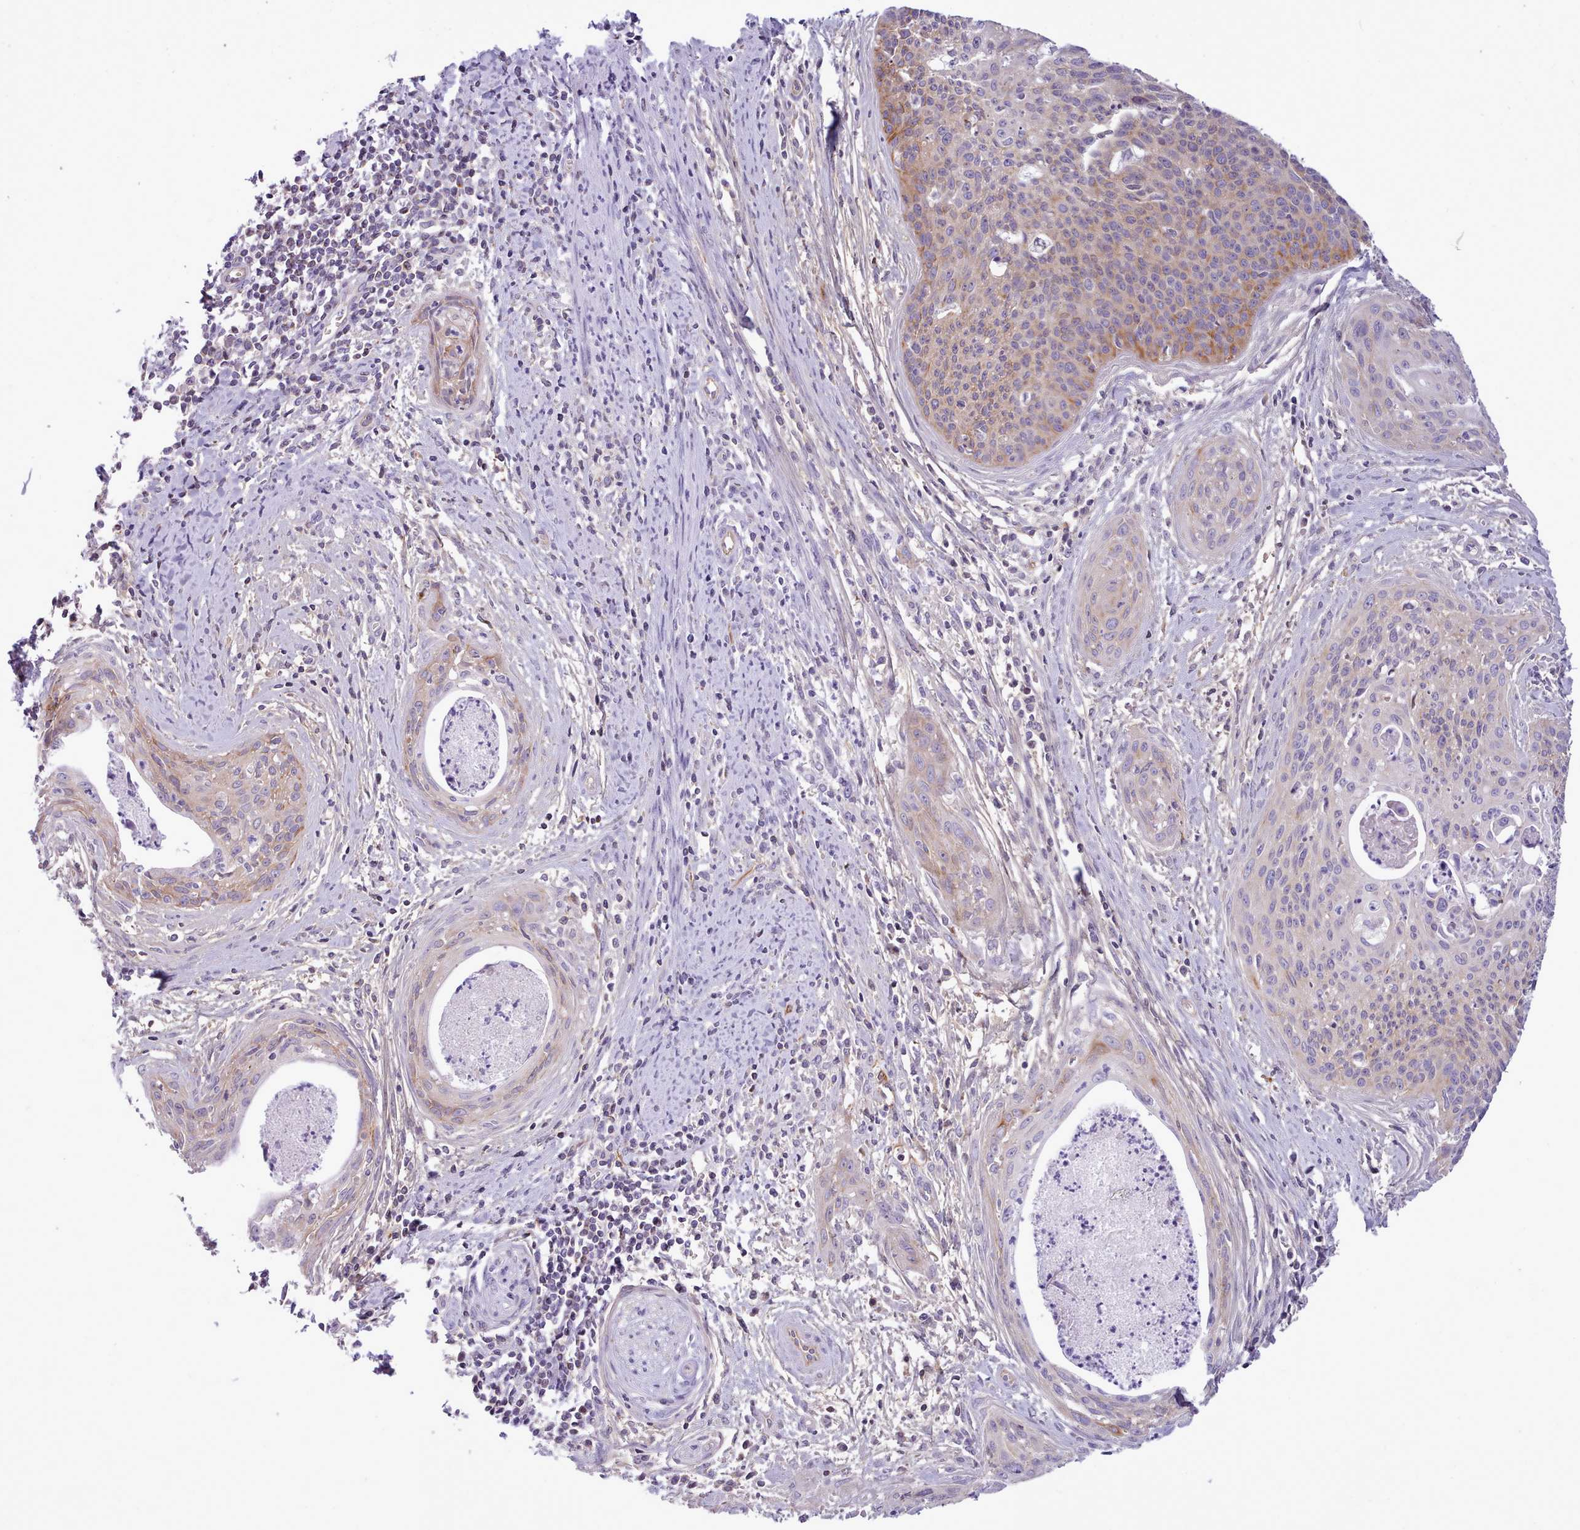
{"staining": {"intensity": "moderate", "quantity": "<25%", "location": "cytoplasmic/membranous"}, "tissue": "cervical cancer", "cell_type": "Tumor cells", "image_type": "cancer", "snomed": [{"axis": "morphology", "description": "Squamous cell carcinoma, NOS"}, {"axis": "topography", "description": "Cervix"}], "caption": "Human squamous cell carcinoma (cervical) stained with a protein marker demonstrates moderate staining in tumor cells.", "gene": "CYP2A13", "patient": {"sex": "female", "age": 55}}